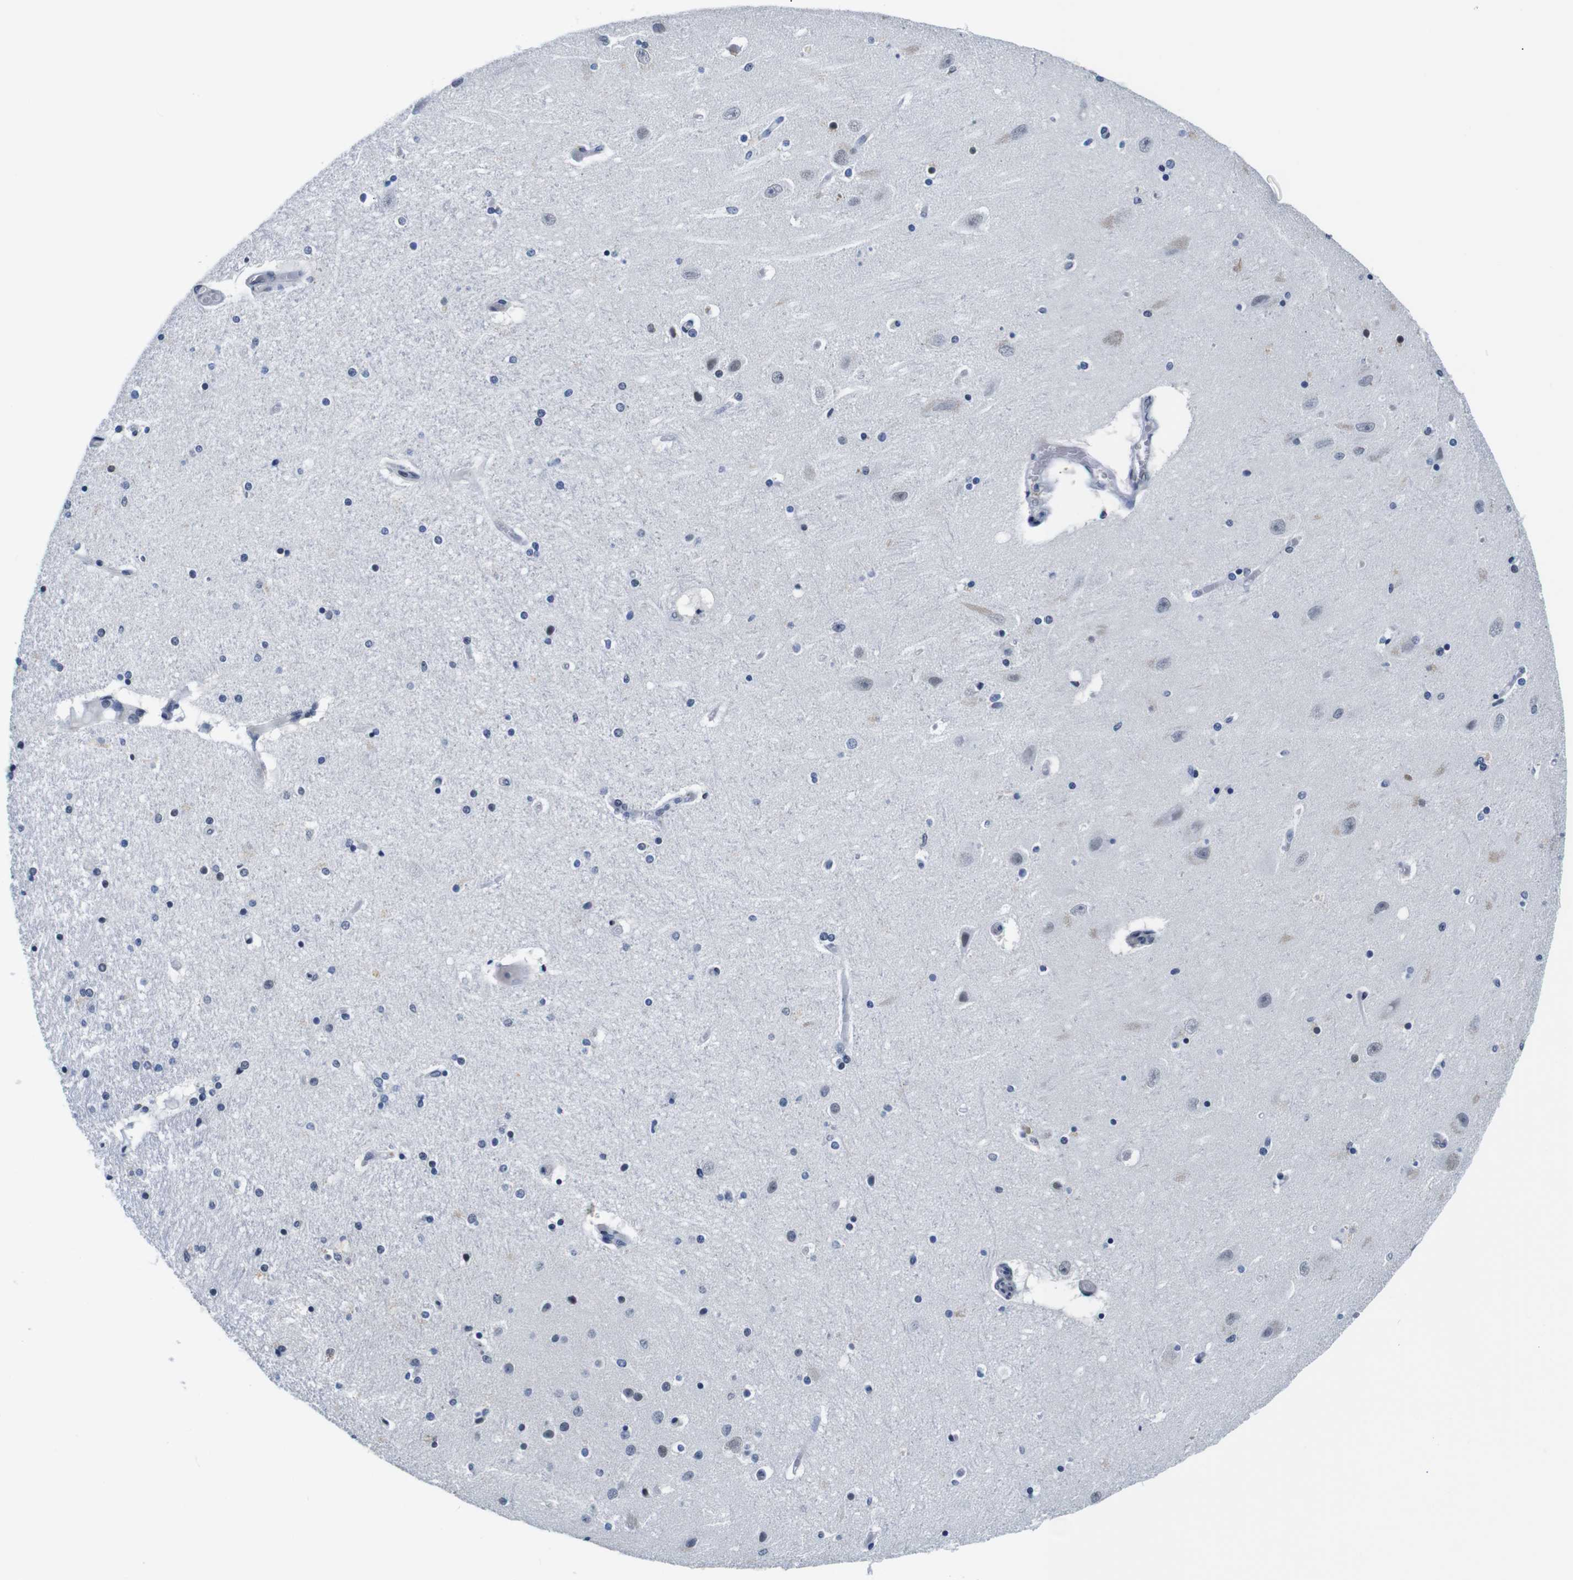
{"staining": {"intensity": "negative", "quantity": "none", "location": "none"}, "tissue": "hippocampus", "cell_type": "Glial cells", "image_type": "normal", "snomed": [{"axis": "morphology", "description": "Normal tissue, NOS"}, {"axis": "topography", "description": "Hippocampus"}], "caption": "This is a micrograph of immunohistochemistry (IHC) staining of normal hippocampus, which shows no positivity in glial cells. Brightfield microscopy of immunohistochemistry stained with DAB (3,3'-diaminobenzidine) (brown) and hematoxylin (blue), captured at high magnification.", "gene": "ILDR2", "patient": {"sex": "female", "age": 54}}